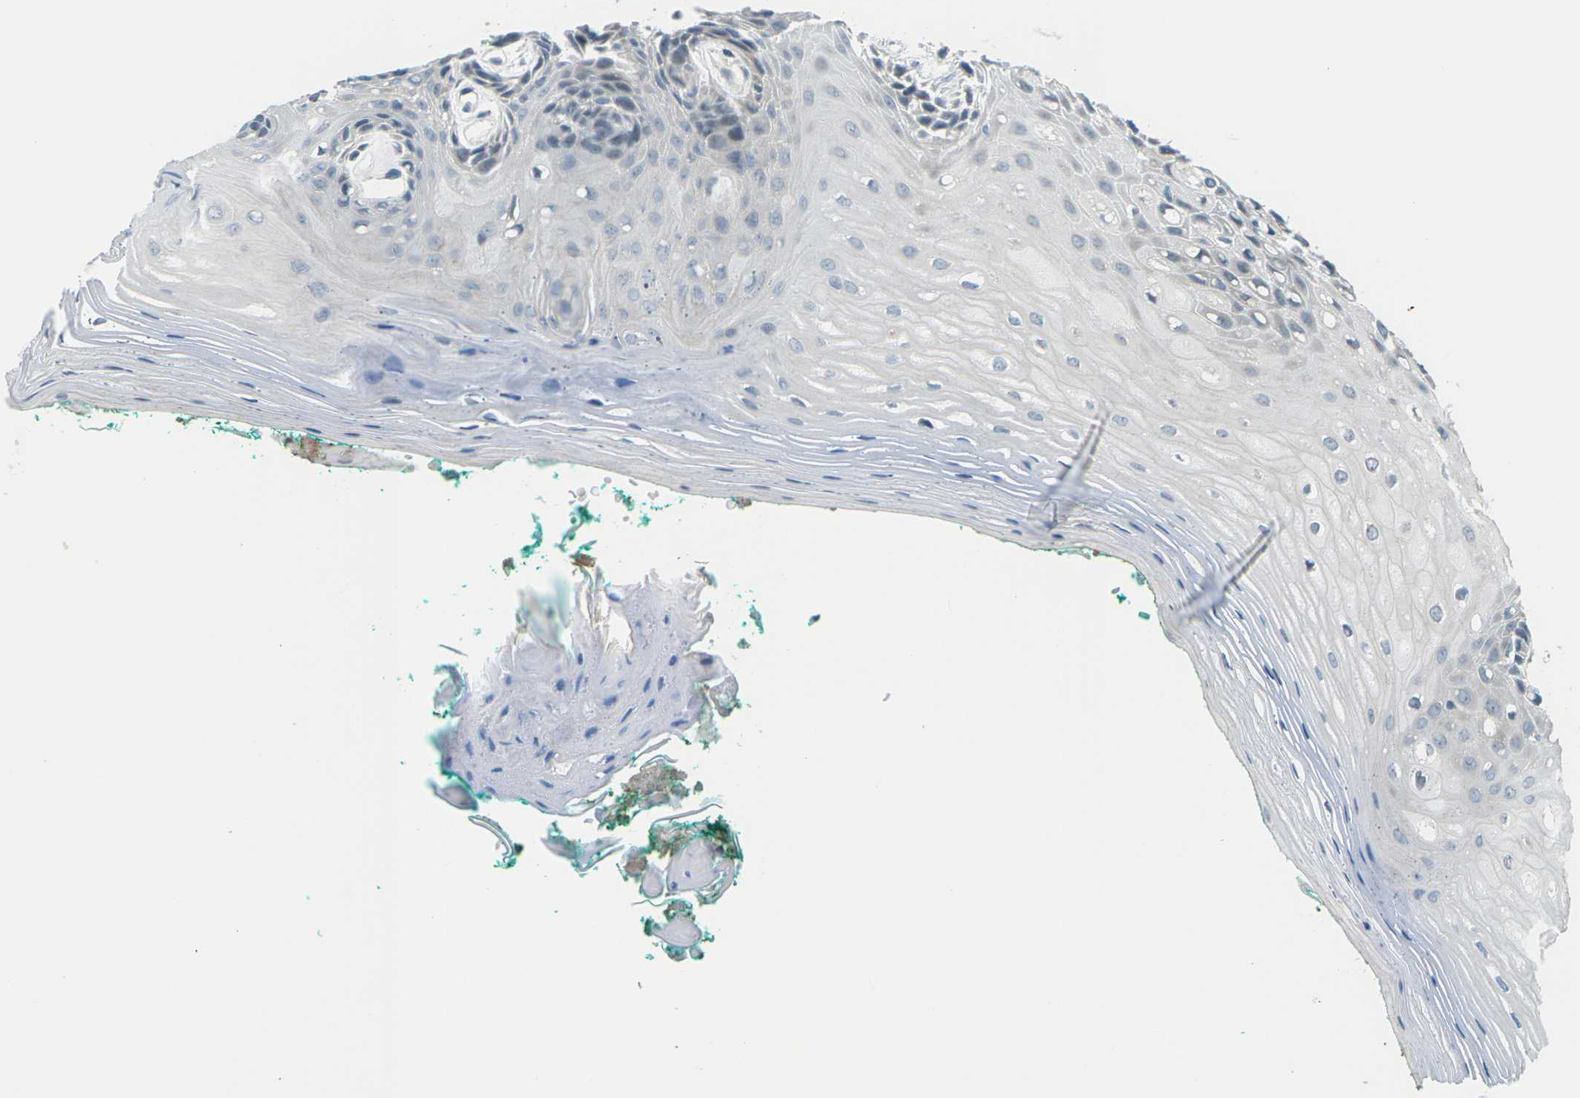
{"staining": {"intensity": "negative", "quantity": "none", "location": "none"}, "tissue": "oral mucosa", "cell_type": "Squamous epithelial cells", "image_type": "normal", "snomed": [{"axis": "morphology", "description": "Normal tissue, NOS"}, {"axis": "topography", "description": "Skeletal muscle"}, {"axis": "topography", "description": "Oral tissue"}, {"axis": "topography", "description": "Peripheral nerve tissue"}], "caption": "Human oral mucosa stained for a protein using immunohistochemistry (IHC) shows no positivity in squamous epithelial cells.", "gene": "SLC13A3", "patient": {"sex": "female", "age": 84}}